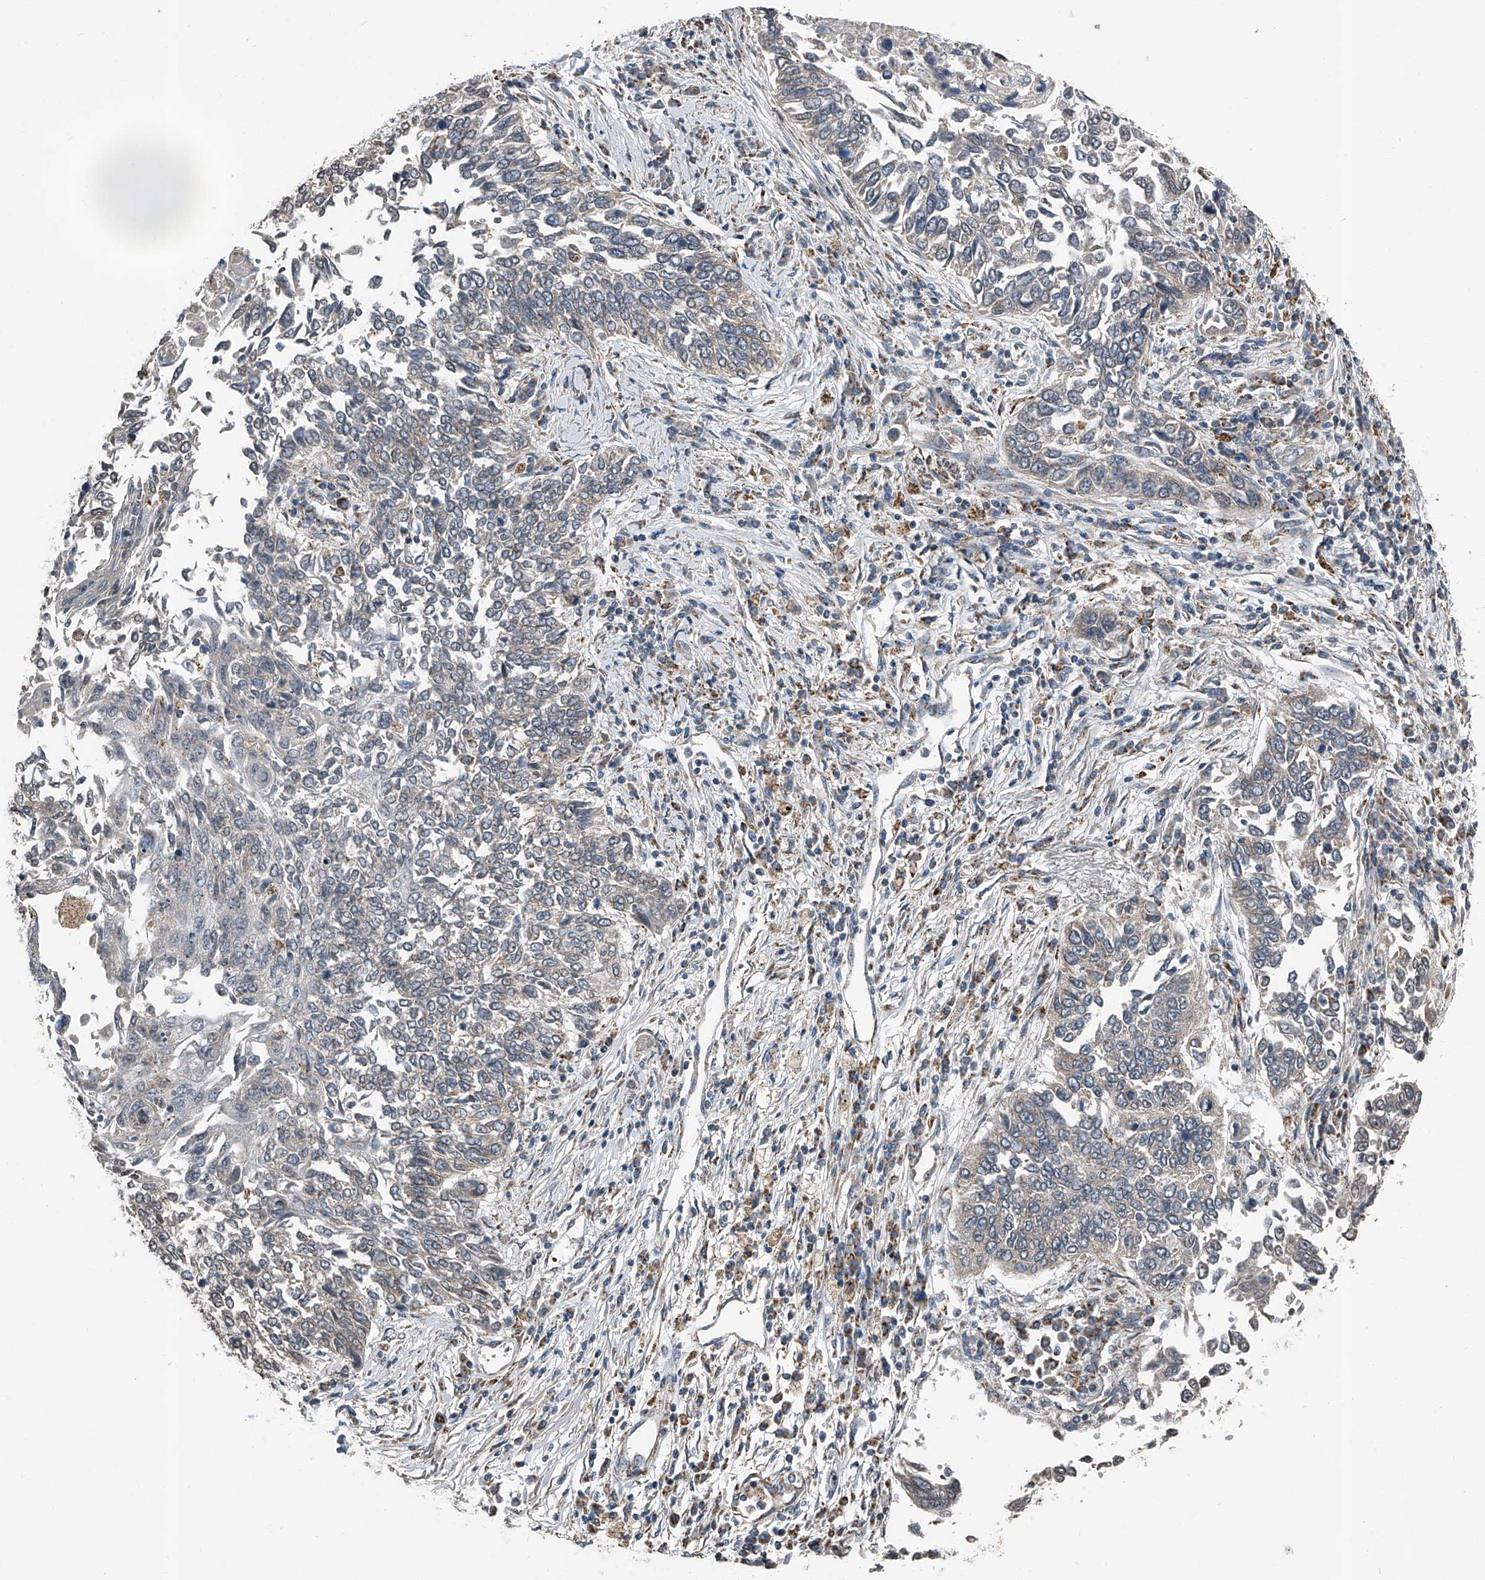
{"staining": {"intensity": "negative", "quantity": "none", "location": "none"}, "tissue": "lung cancer", "cell_type": "Tumor cells", "image_type": "cancer", "snomed": [{"axis": "morphology", "description": "Normal tissue, NOS"}, {"axis": "morphology", "description": "Squamous cell carcinoma, NOS"}, {"axis": "topography", "description": "Cartilage tissue"}, {"axis": "topography", "description": "Bronchus"}, {"axis": "topography", "description": "Lung"}, {"axis": "topography", "description": "Peripheral nerve tissue"}], "caption": "Photomicrograph shows no protein expression in tumor cells of lung squamous cell carcinoma tissue.", "gene": "CHRNA7", "patient": {"sex": "female", "age": 49}}